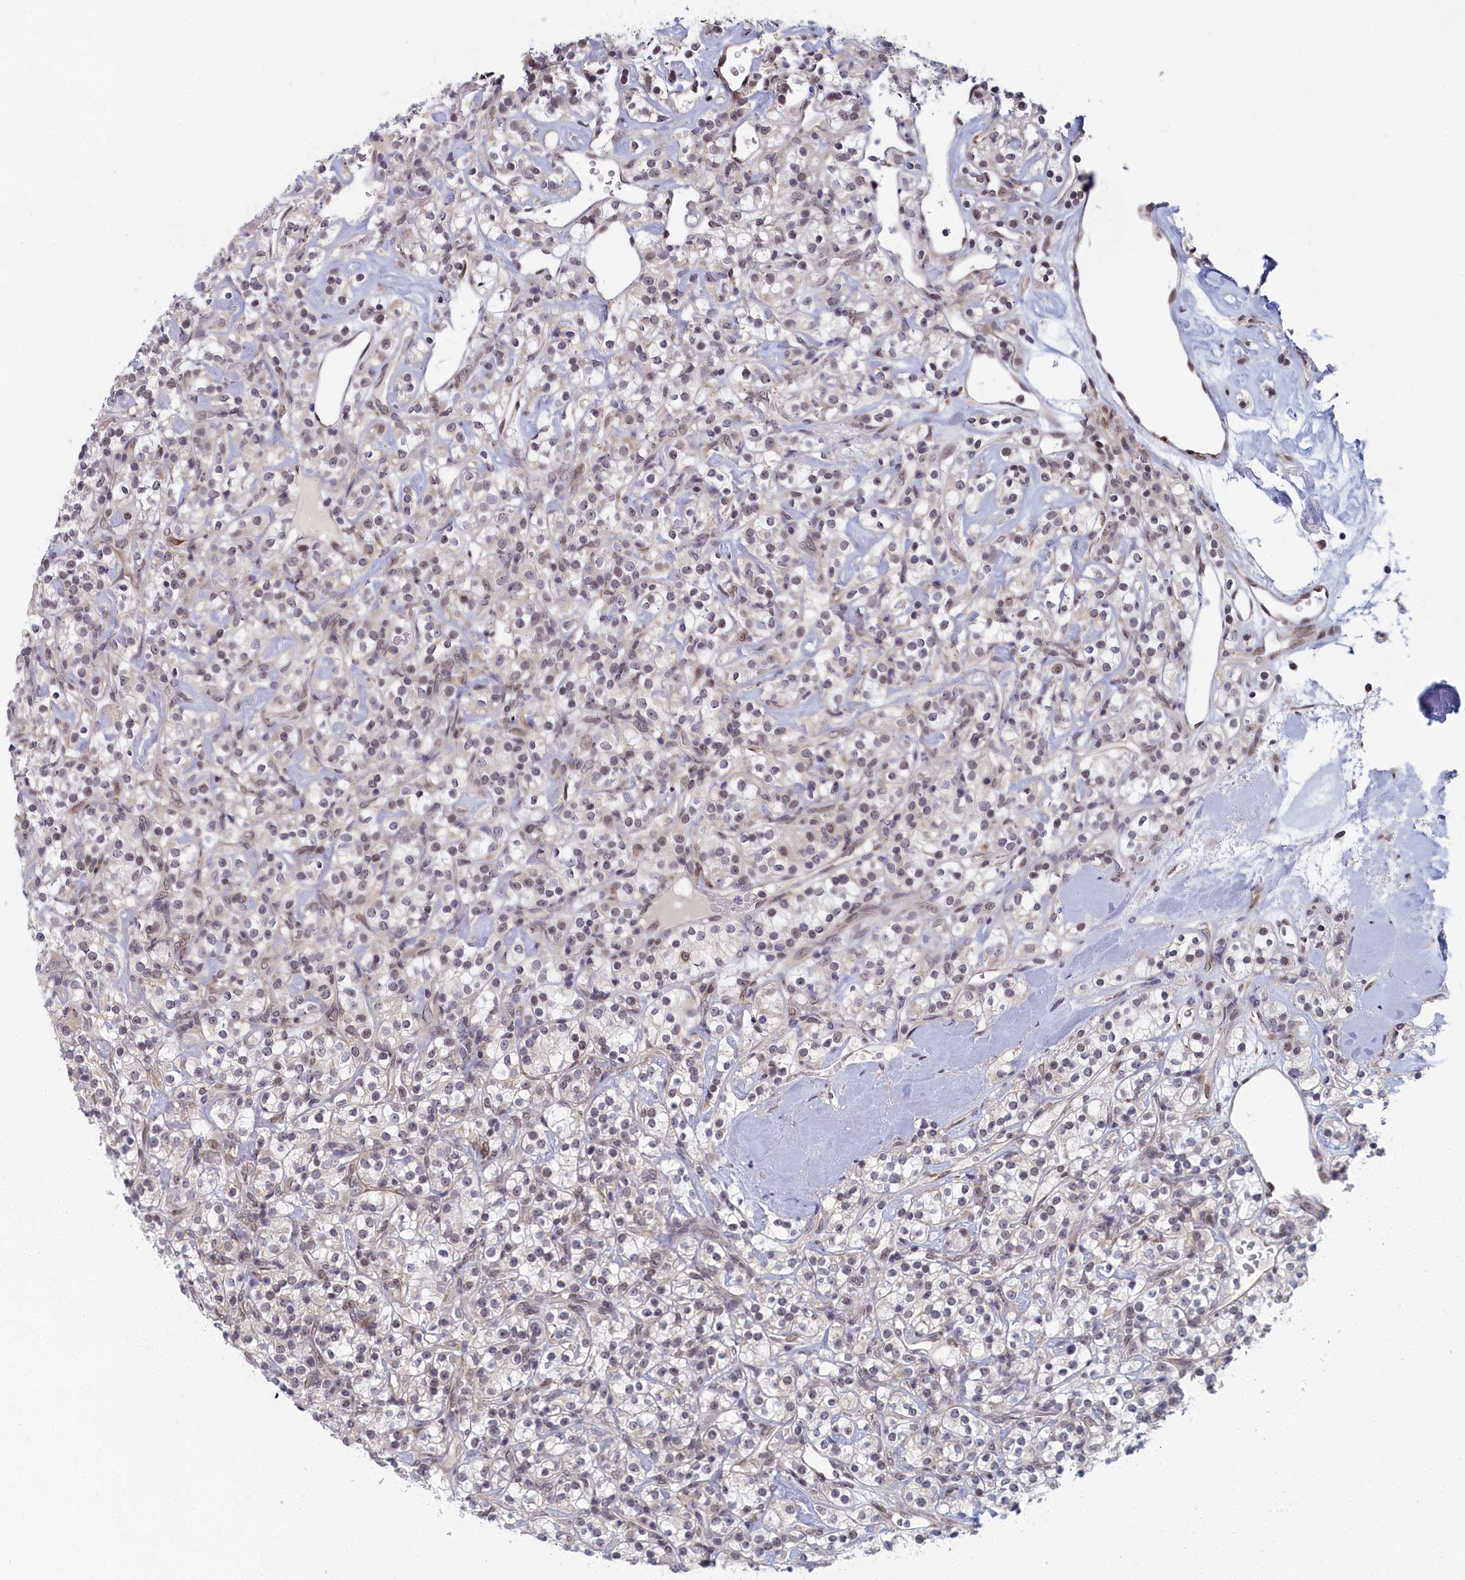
{"staining": {"intensity": "negative", "quantity": "none", "location": "none"}, "tissue": "renal cancer", "cell_type": "Tumor cells", "image_type": "cancer", "snomed": [{"axis": "morphology", "description": "Adenocarcinoma, NOS"}, {"axis": "topography", "description": "Kidney"}], "caption": "The histopathology image demonstrates no significant expression in tumor cells of renal adenocarcinoma. The staining was performed using DAB to visualize the protein expression in brown, while the nuclei were stained in blue with hematoxylin (Magnification: 20x).", "gene": "DNAJC17", "patient": {"sex": "male", "age": 77}}